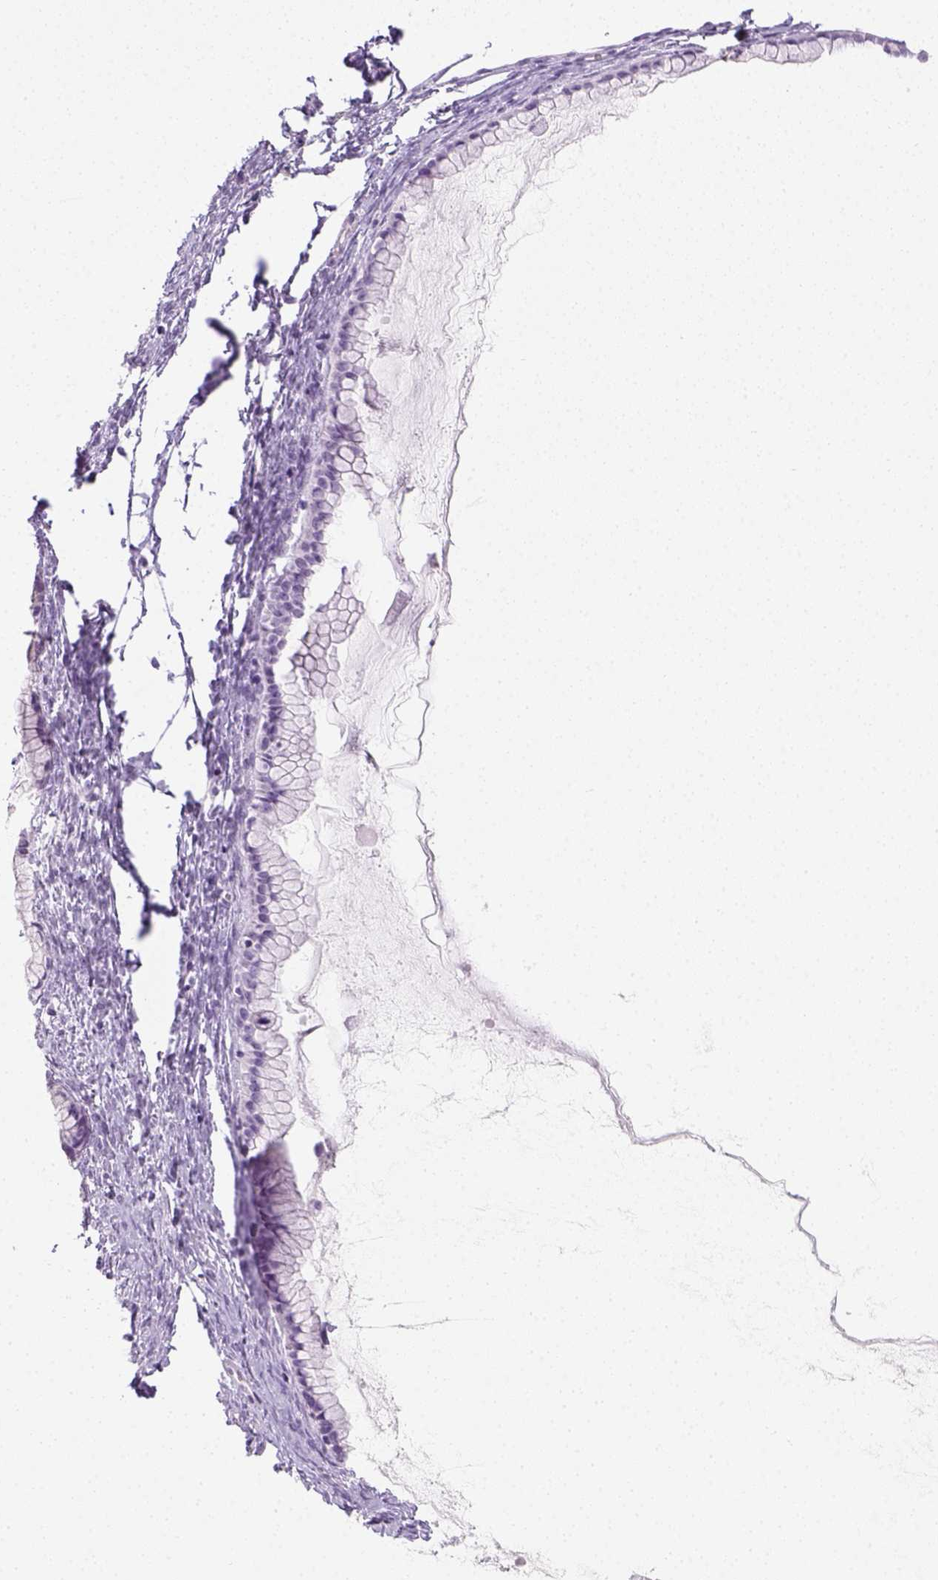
{"staining": {"intensity": "negative", "quantity": "none", "location": "none"}, "tissue": "ovarian cancer", "cell_type": "Tumor cells", "image_type": "cancer", "snomed": [{"axis": "morphology", "description": "Cystadenocarcinoma, mucinous, NOS"}, {"axis": "topography", "description": "Ovary"}], "caption": "Ovarian cancer was stained to show a protein in brown. There is no significant staining in tumor cells. (Brightfield microscopy of DAB immunohistochemistry (IHC) at high magnification).", "gene": "LGSN", "patient": {"sex": "female", "age": 41}}